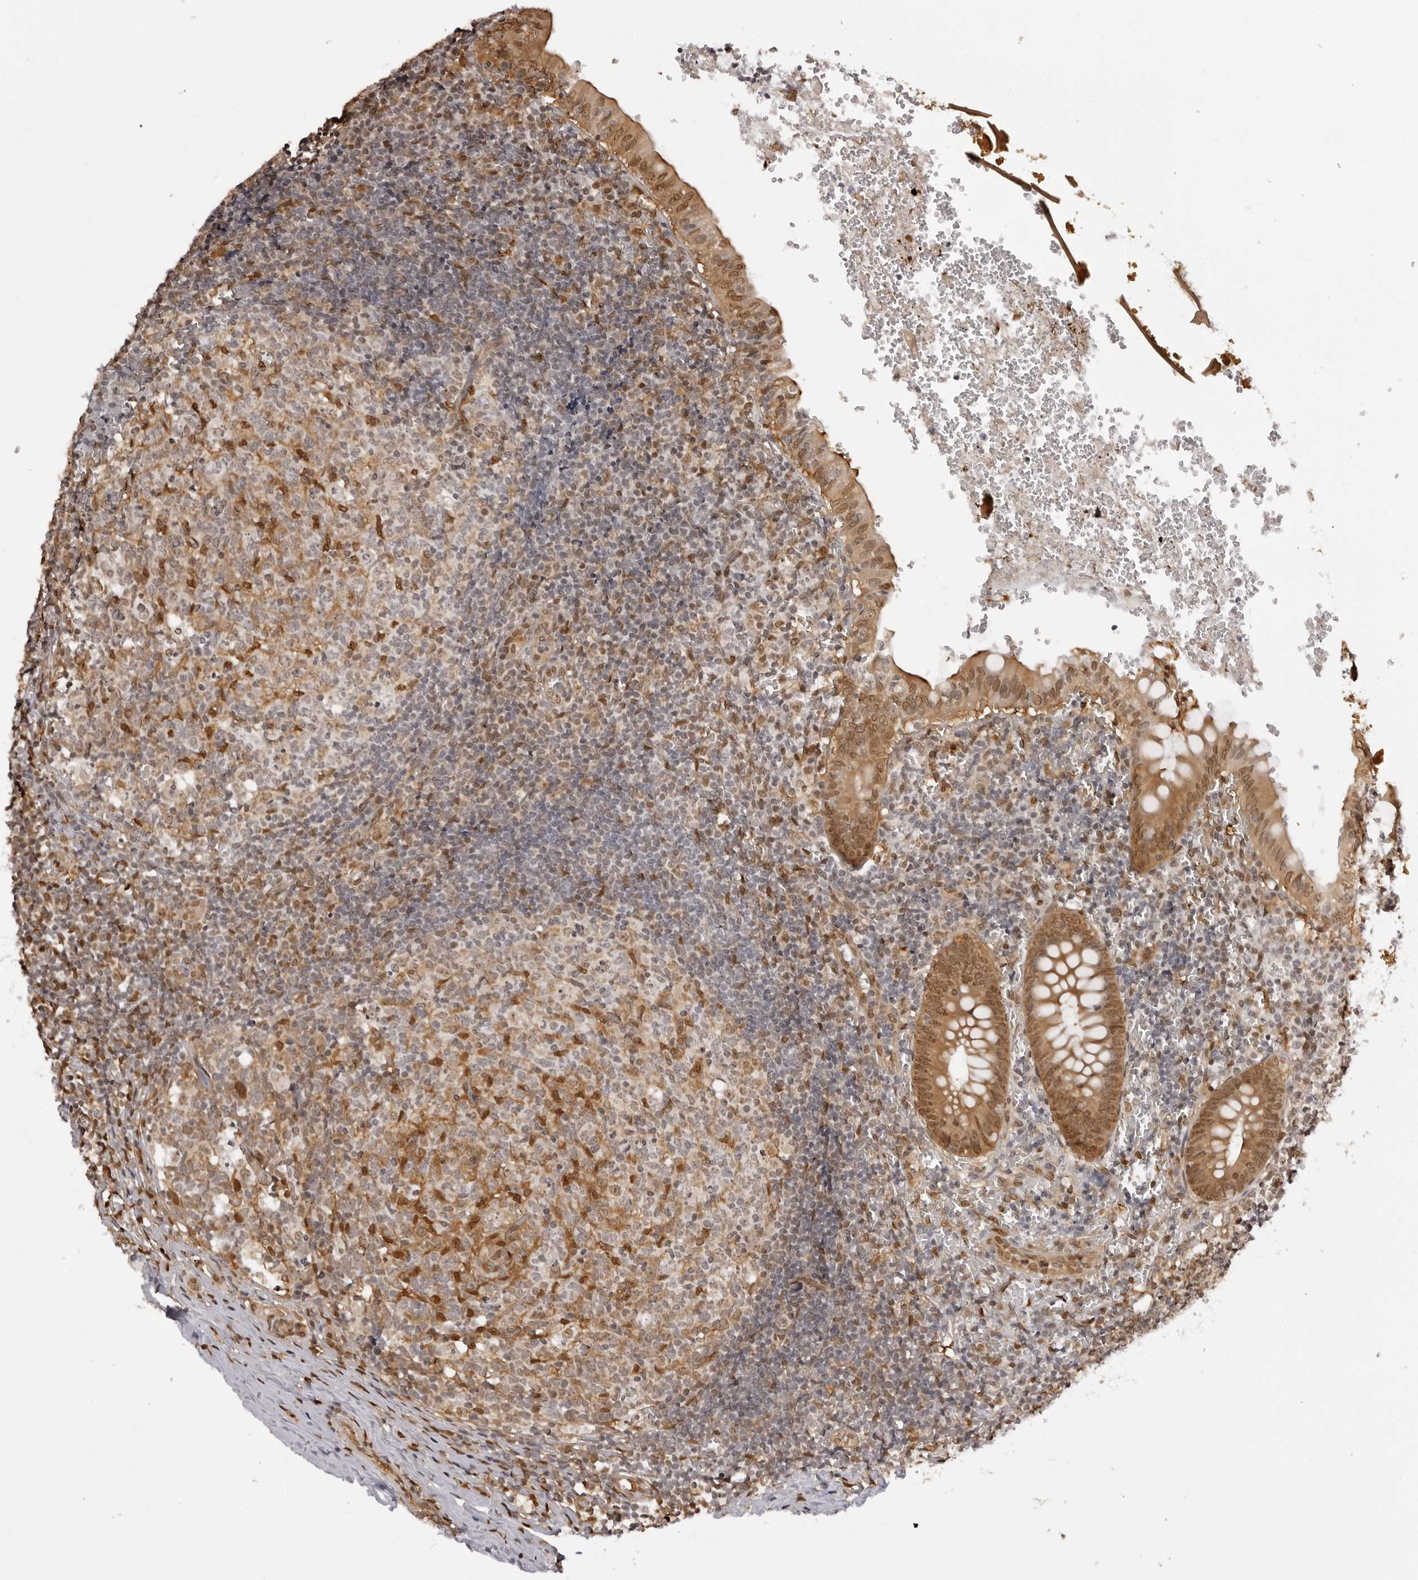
{"staining": {"intensity": "moderate", "quantity": ">75%", "location": "cytoplasmic/membranous,nuclear"}, "tissue": "appendix", "cell_type": "Glandular cells", "image_type": "normal", "snomed": [{"axis": "morphology", "description": "Normal tissue, NOS"}, {"axis": "topography", "description": "Appendix"}], "caption": "Immunohistochemical staining of normal appendix displays >75% levels of moderate cytoplasmic/membranous,nuclear protein staining in about >75% of glandular cells. Using DAB (brown) and hematoxylin (blue) stains, captured at high magnification using brightfield microscopy.", "gene": "HSPA4", "patient": {"sex": "male", "age": 8}}